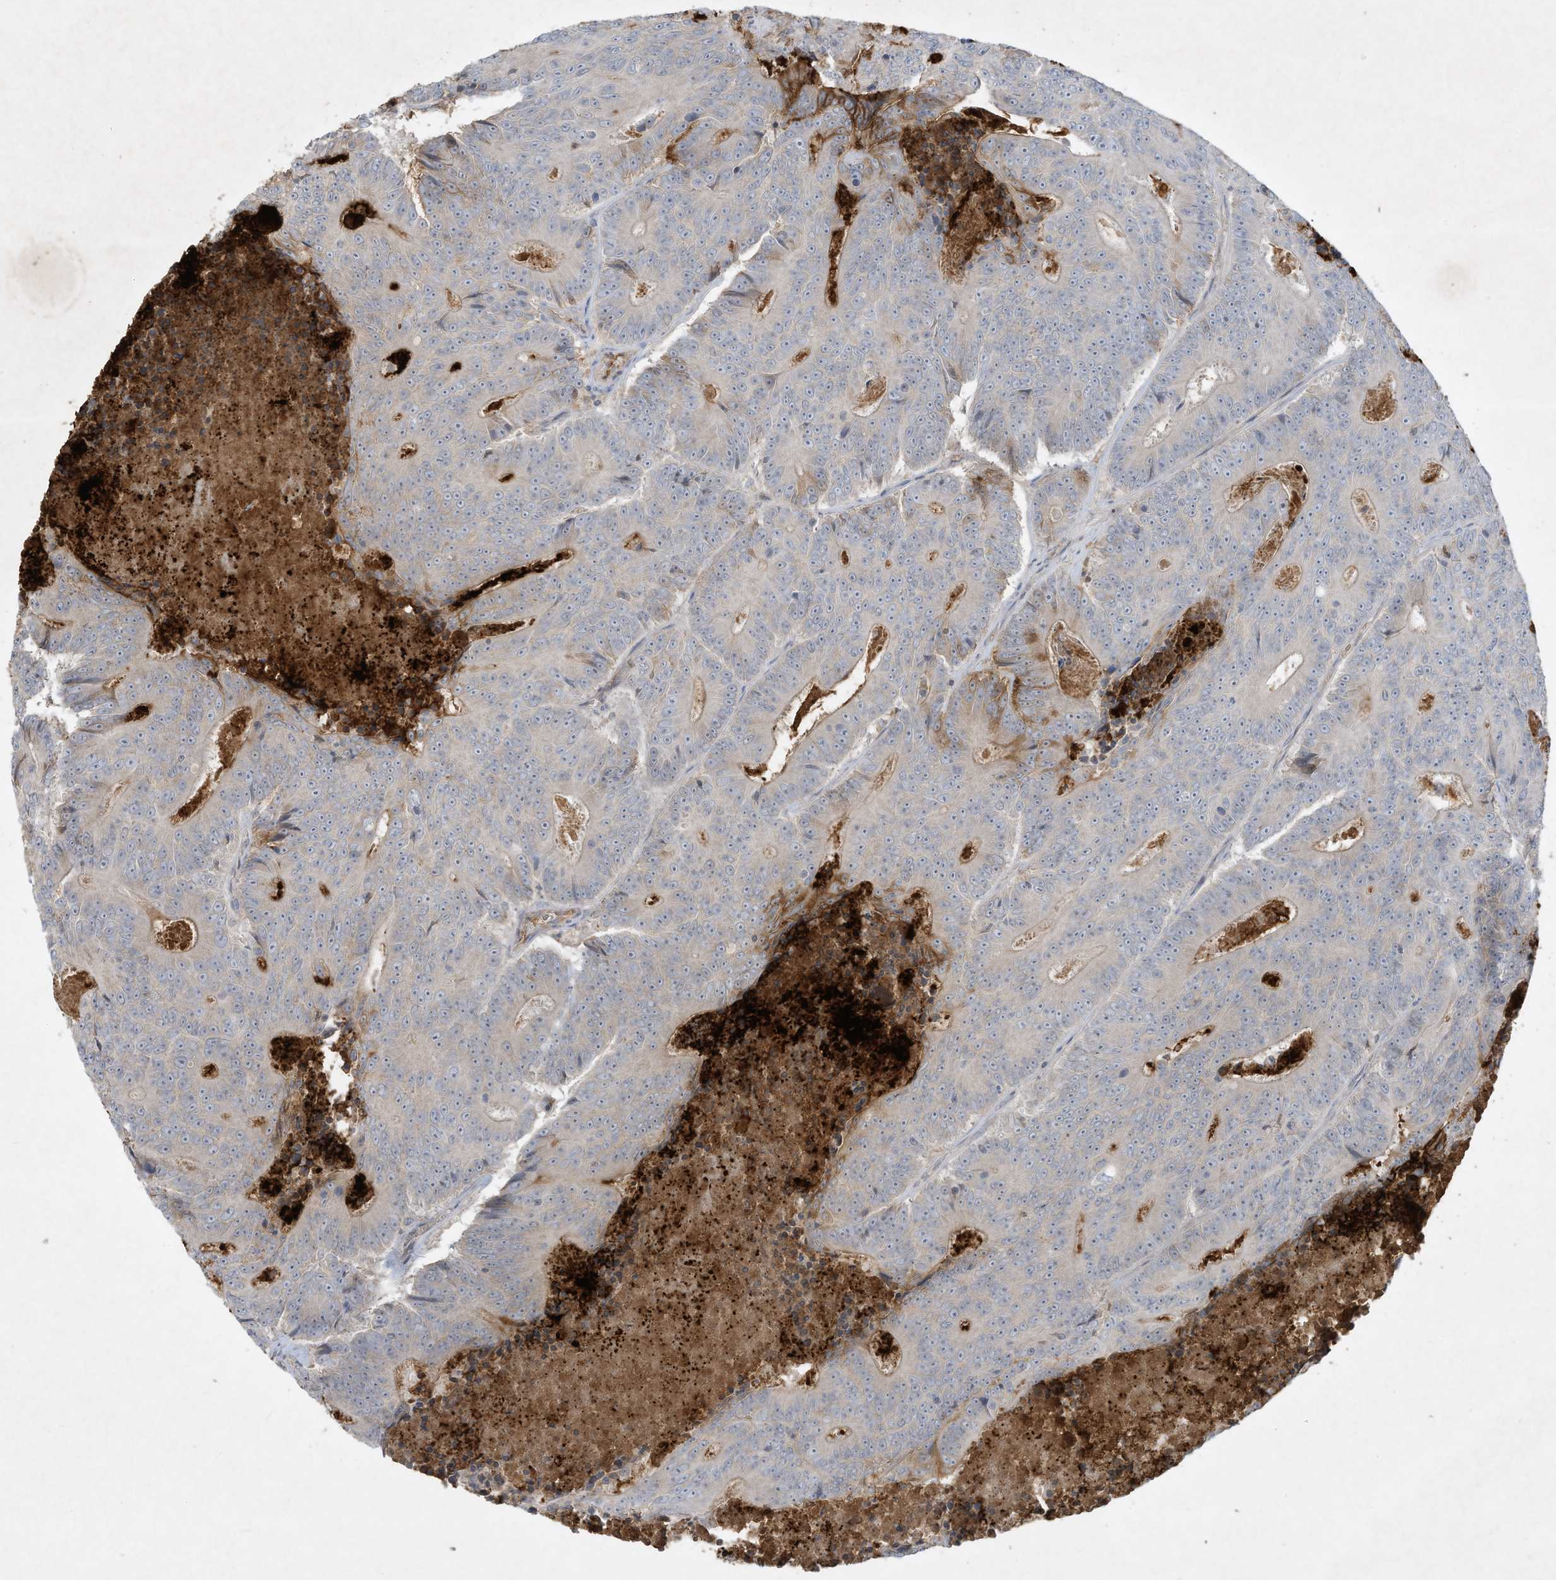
{"staining": {"intensity": "negative", "quantity": "none", "location": "none"}, "tissue": "colorectal cancer", "cell_type": "Tumor cells", "image_type": "cancer", "snomed": [{"axis": "morphology", "description": "Adenocarcinoma, NOS"}, {"axis": "topography", "description": "Colon"}], "caption": "High power microscopy image of an IHC photomicrograph of colorectal adenocarcinoma, revealing no significant expression in tumor cells.", "gene": "FETUB", "patient": {"sex": "male", "age": 83}}